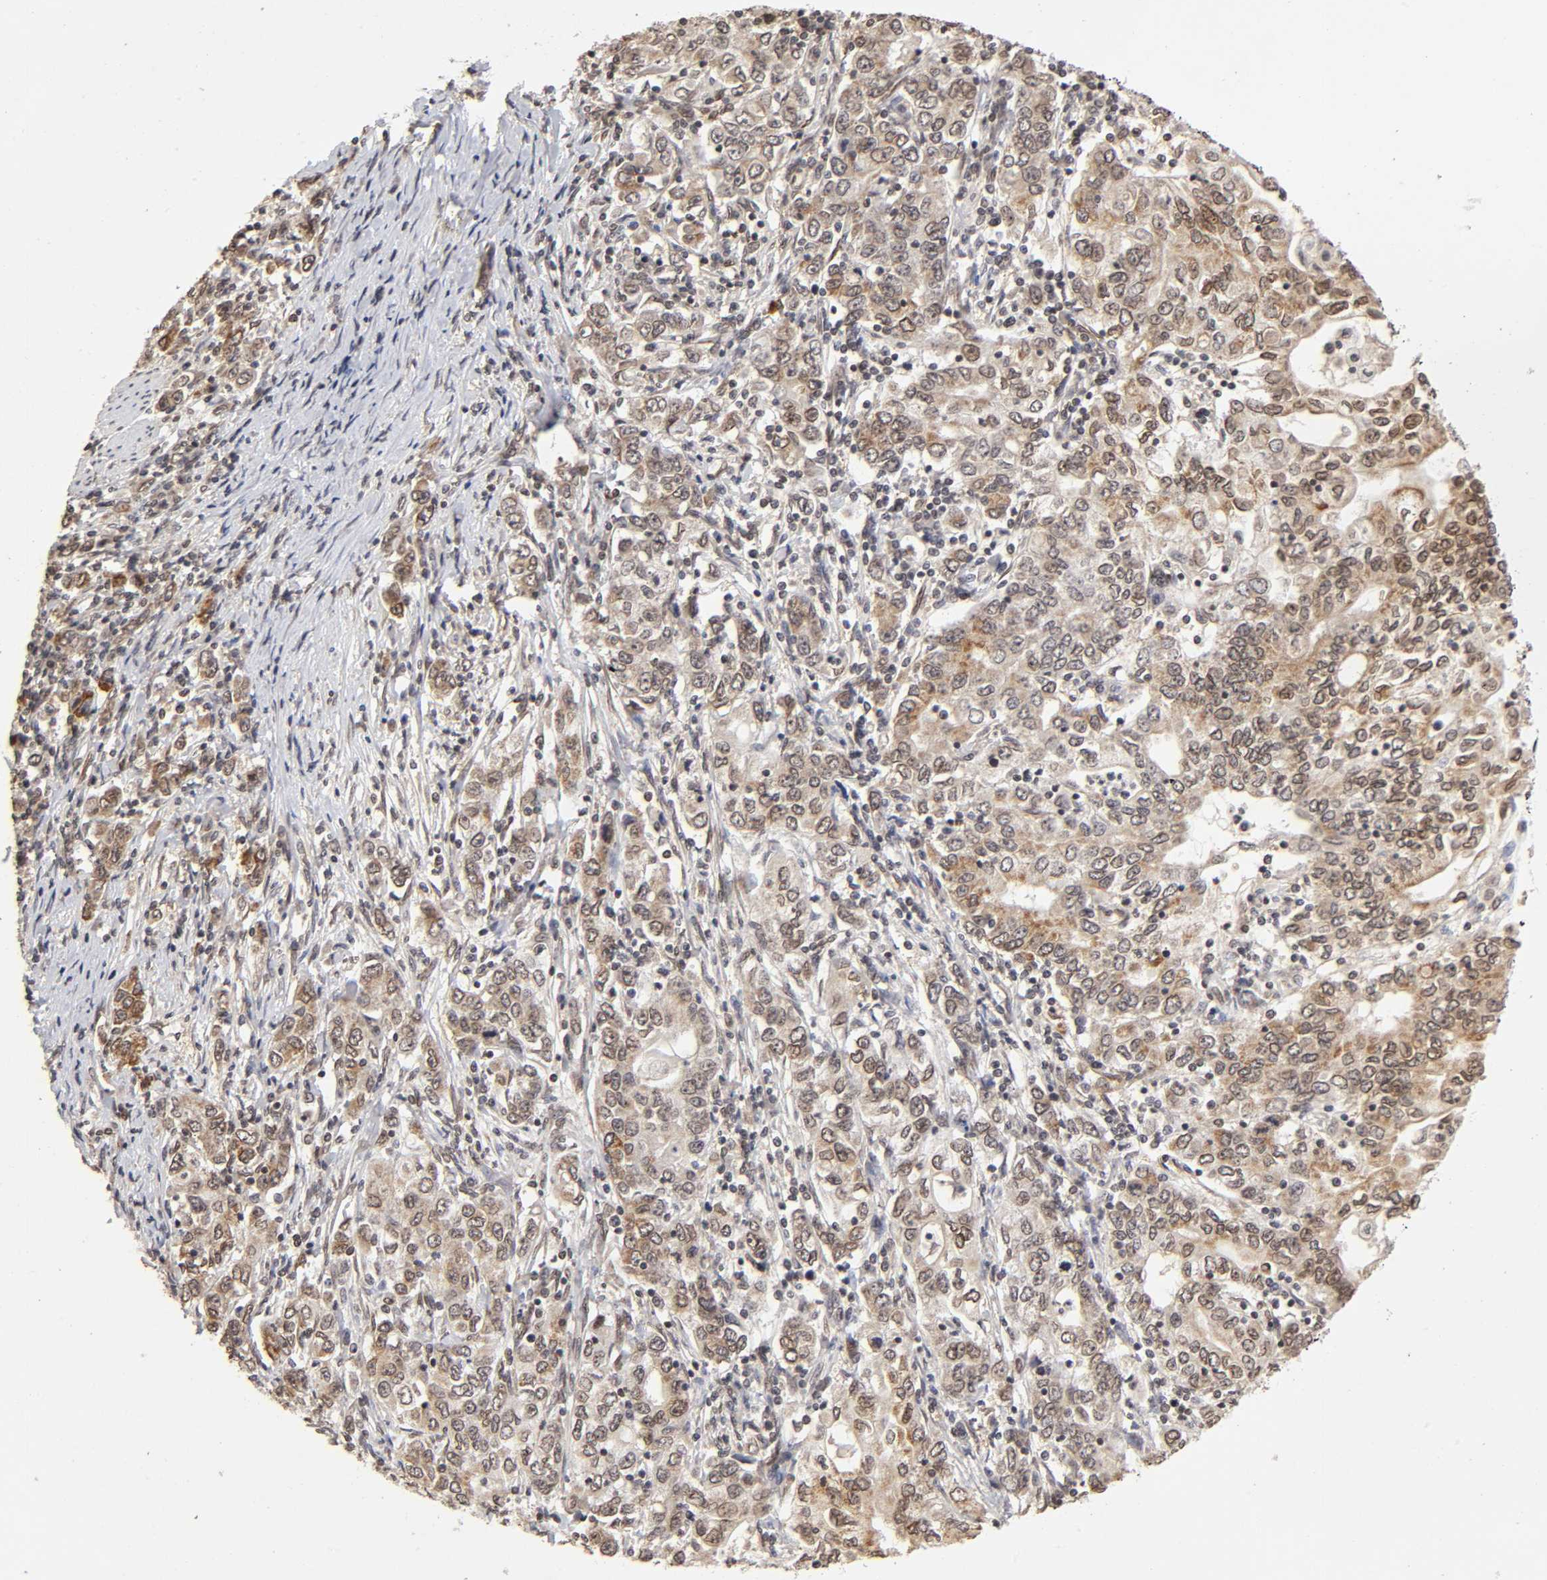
{"staining": {"intensity": "weak", "quantity": ">75%", "location": "cytoplasmic/membranous,nuclear"}, "tissue": "stomach cancer", "cell_type": "Tumor cells", "image_type": "cancer", "snomed": [{"axis": "morphology", "description": "Adenocarcinoma, NOS"}, {"axis": "topography", "description": "Stomach, lower"}], "caption": "A brown stain highlights weak cytoplasmic/membranous and nuclear positivity of a protein in stomach cancer tumor cells.", "gene": "MLLT6", "patient": {"sex": "female", "age": 72}}